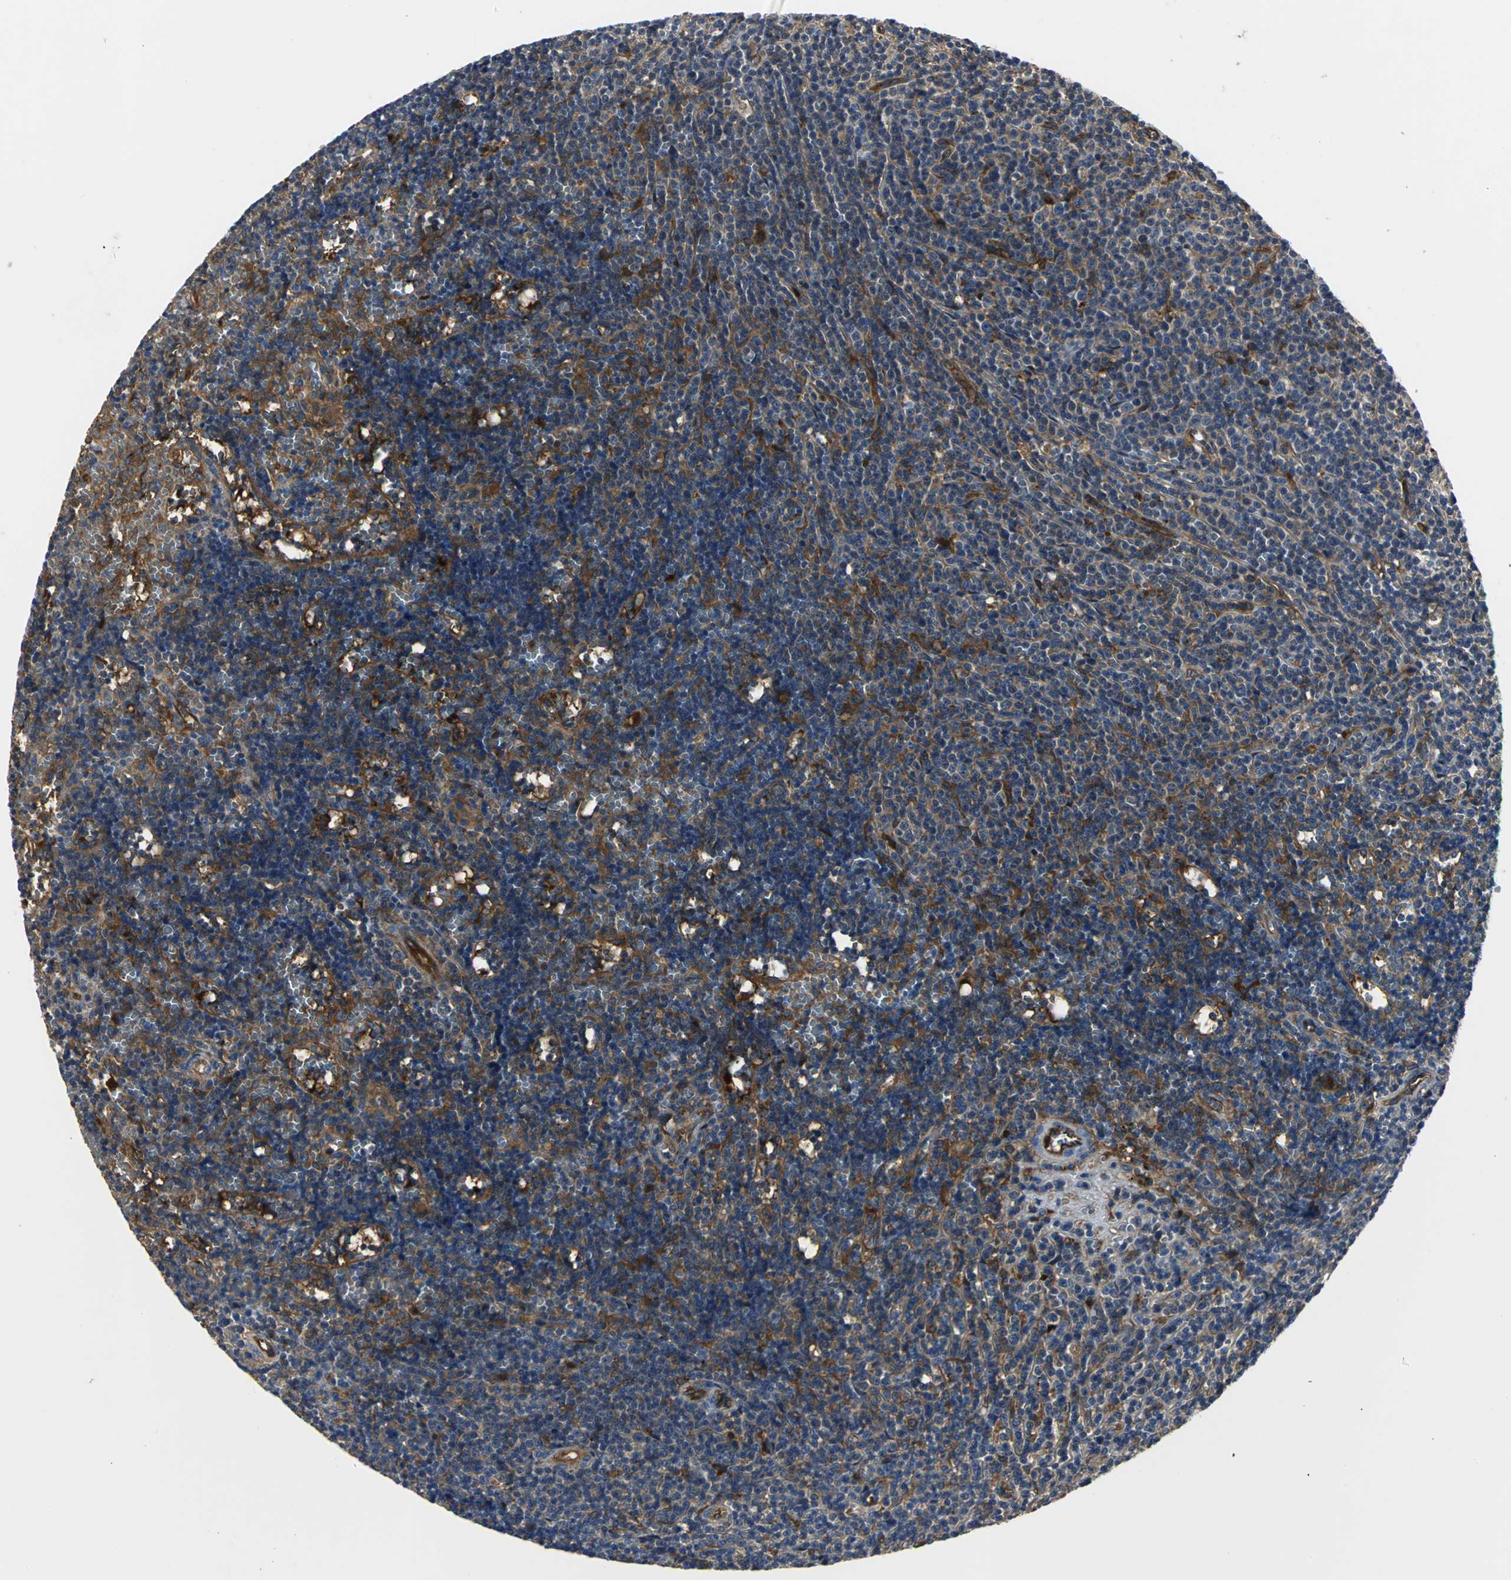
{"staining": {"intensity": "moderate", "quantity": "25%-75%", "location": "cytoplasmic/membranous"}, "tissue": "lymphoma", "cell_type": "Tumor cells", "image_type": "cancer", "snomed": [{"axis": "morphology", "description": "Malignant lymphoma, non-Hodgkin's type, Low grade"}, {"axis": "topography", "description": "Spleen"}], "caption": "Lymphoma was stained to show a protein in brown. There is medium levels of moderate cytoplasmic/membranous positivity in about 25%-75% of tumor cells.", "gene": "CHRNB1", "patient": {"sex": "male", "age": 60}}